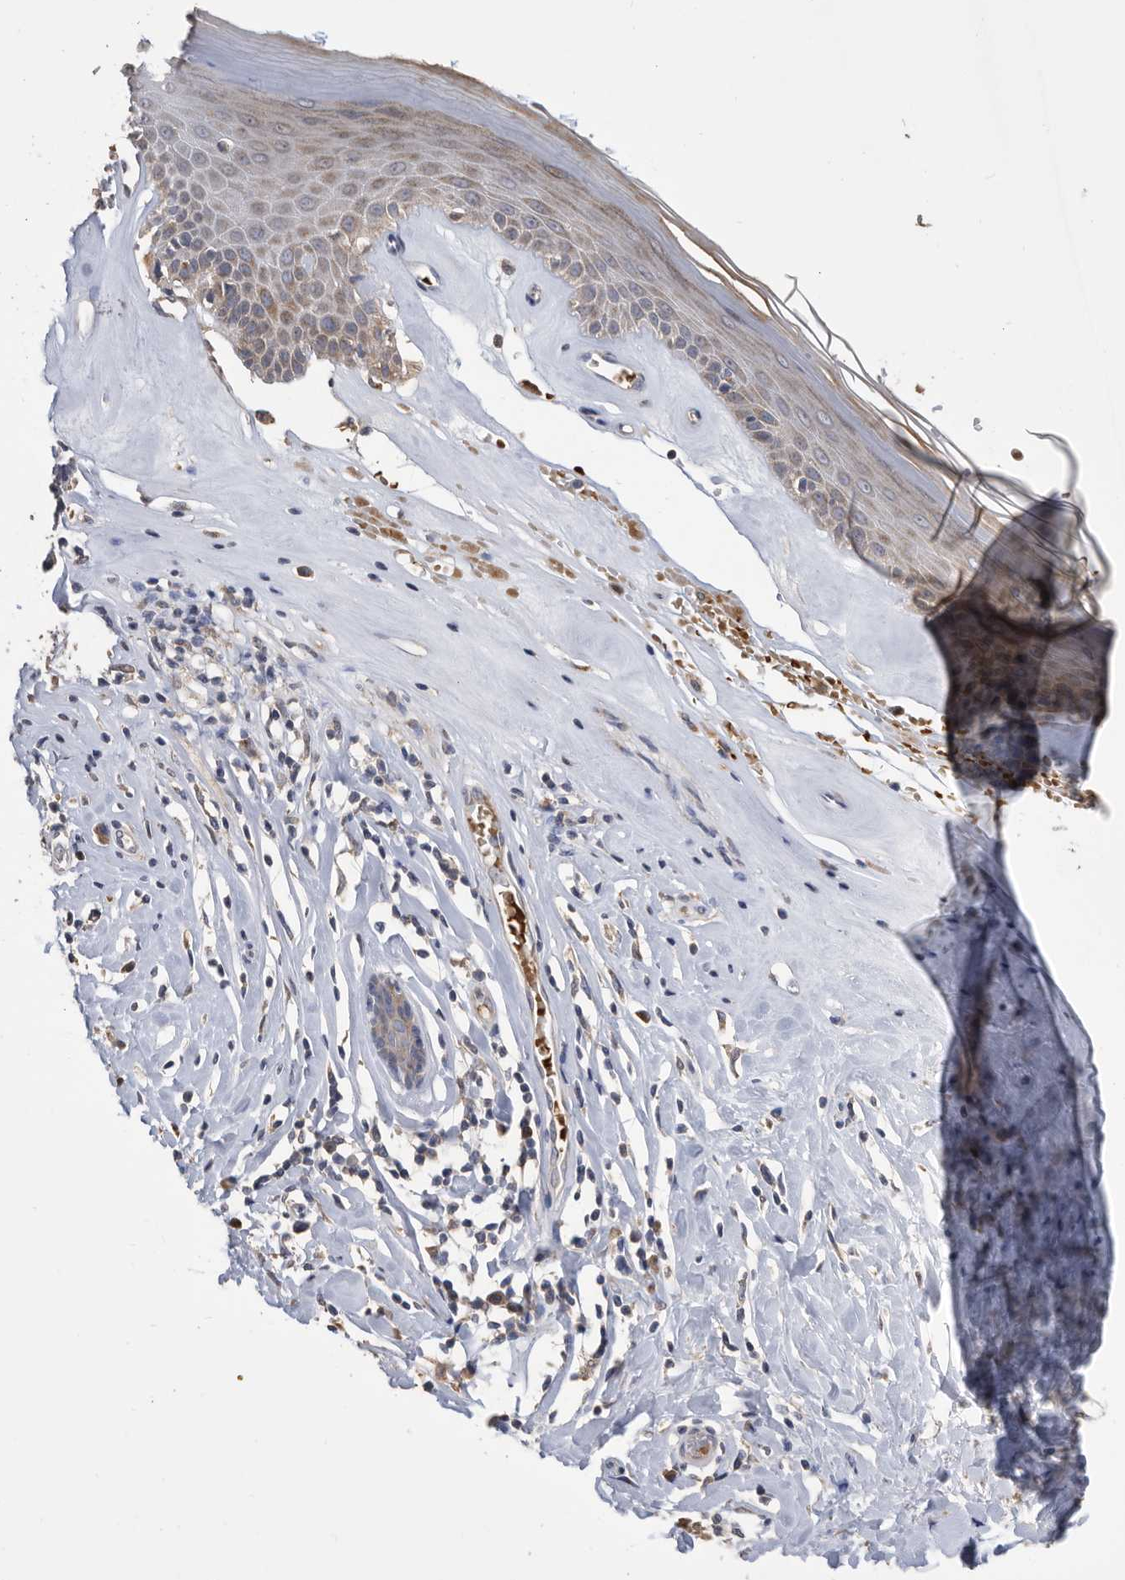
{"staining": {"intensity": "moderate", "quantity": "<25%", "location": "cytoplasmic/membranous"}, "tissue": "skin", "cell_type": "Epidermal cells", "image_type": "normal", "snomed": [{"axis": "morphology", "description": "Normal tissue, NOS"}, {"axis": "morphology", "description": "Inflammation, NOS"}, {"axis": "topography", "description": "Vulva"}], "caption": "High-power microscopy captured an IHC histopathology image of unremarkable skin, revealing moderate cytoplasmic/membranous expression in approximately <25% of epidermal cells. (DAB (3,3'-diaminobenzidine) IHC with brightfield microscopy, high magnification).", "gene": "CRISPLD2", "patient": {"sex": "female", "age": 84}}